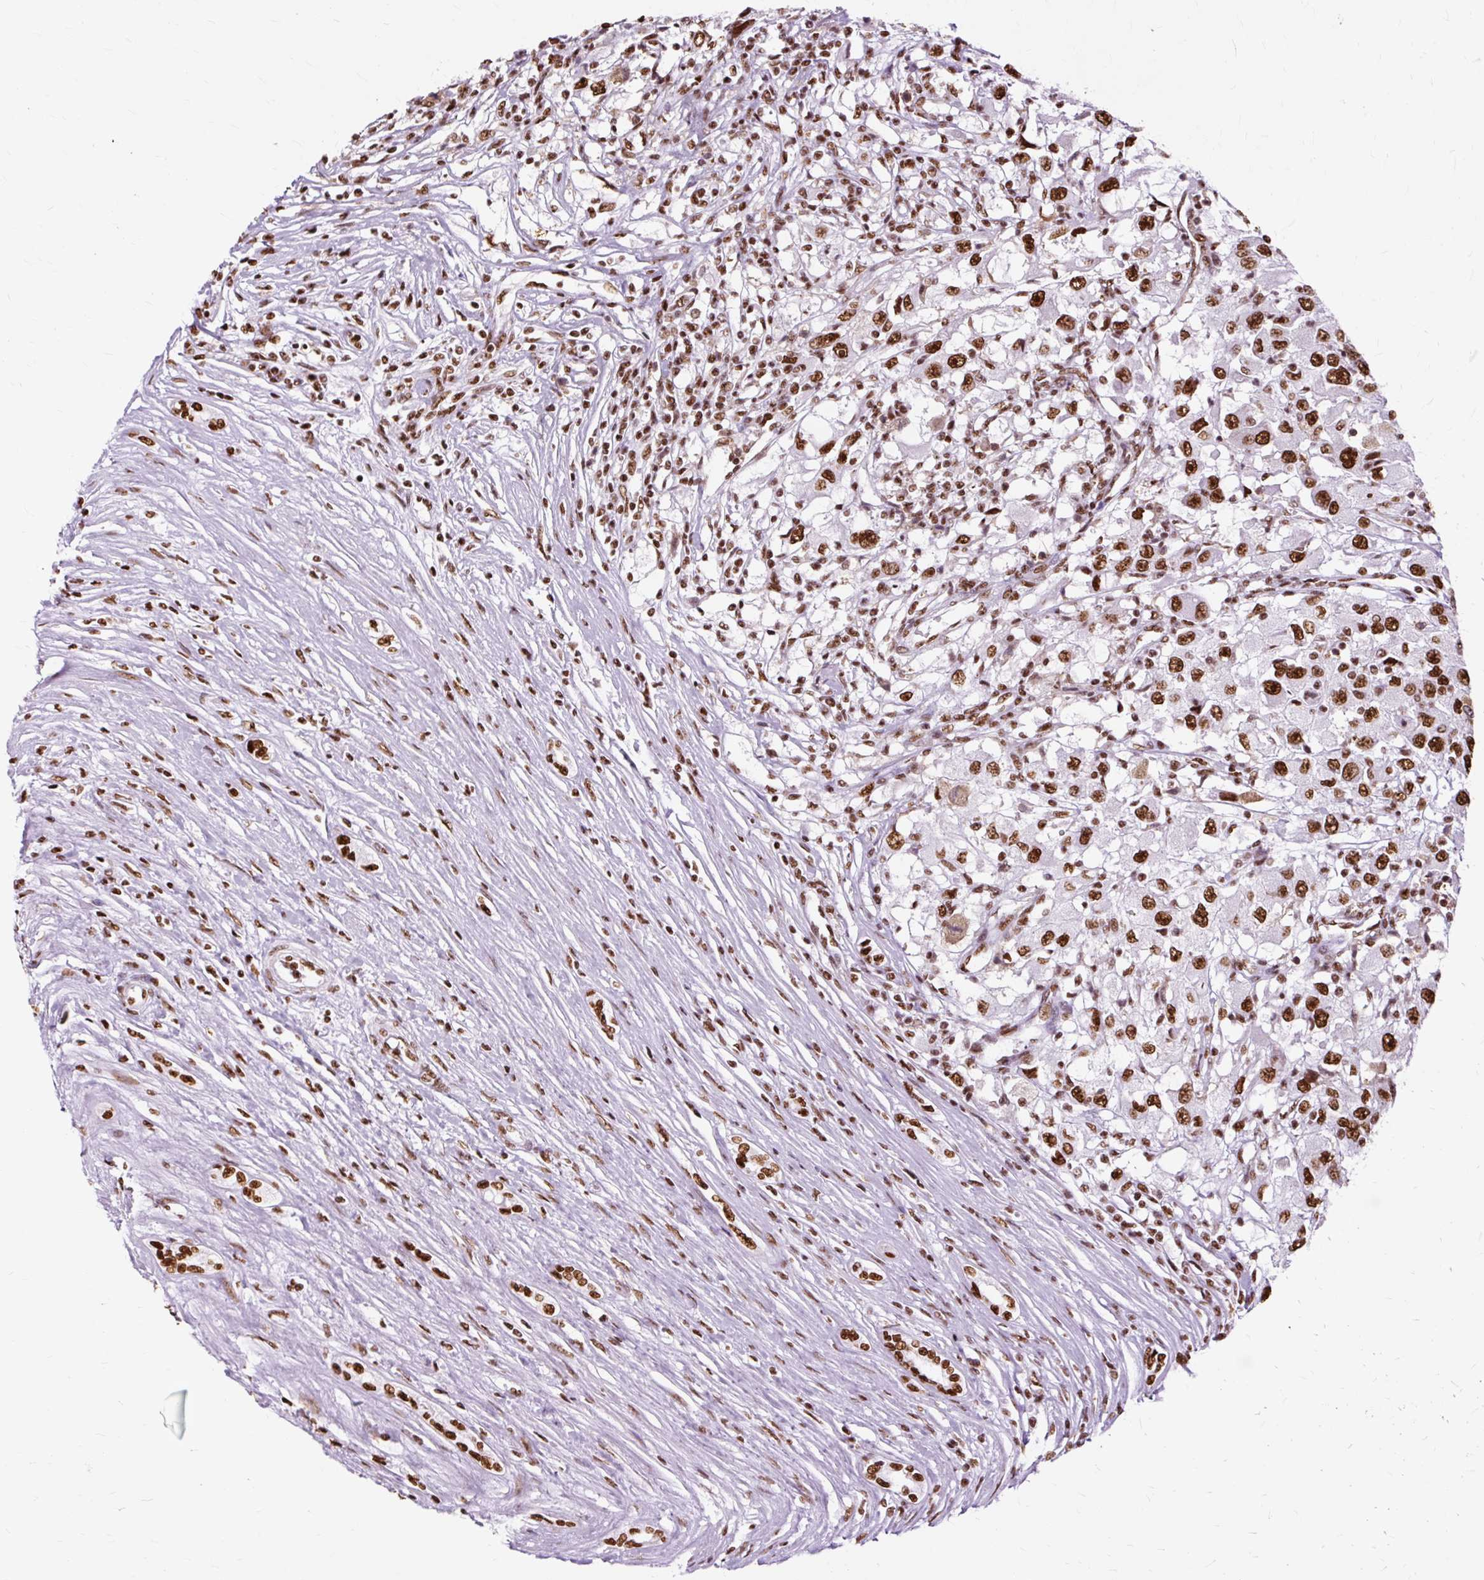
{"staining": {"intensity": "strong", "quantity": ">75%", "location": "nuclear"}, "tissue": "renal cancer", "cell_type": "Tumor cells", "image_type": "cancer", "snomed": [{"axis": "morphology", "description": "Adenocarcinoma, NOS"}, {"axis": "topography", "description": "Kidney"}], "caption": "A brown stain highlights strong nuclear staining of a protein in renal adenocarcinoma tumor cells. Using DAB (3,3'-diaminobenzidine) (brown) and hematoxylin (blue) stains, captured at high magnification using brightfield microscopy.", "gene": "XRCC6", "patient": {"sex": "female", "age": 67}}